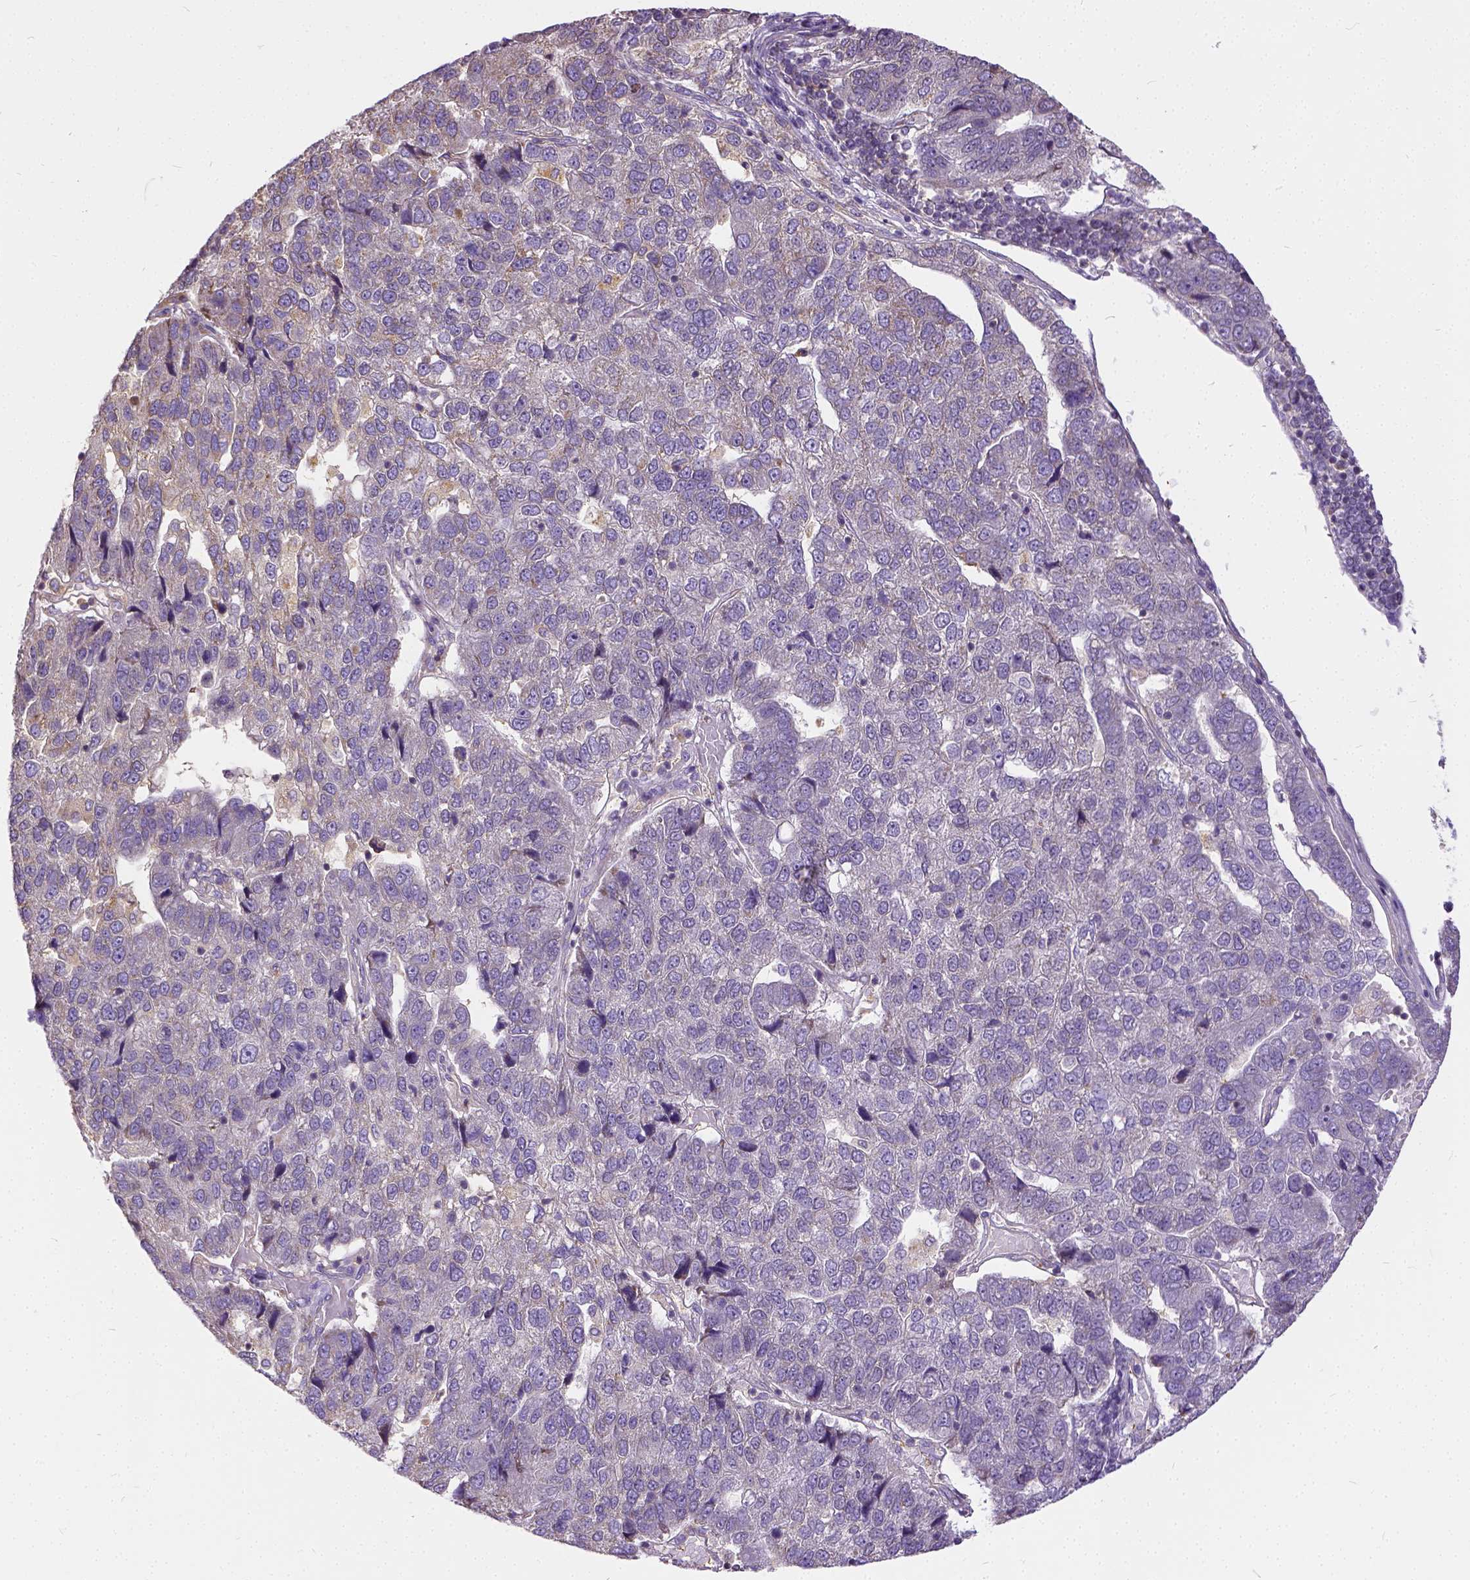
{"staining": {"intensity": "negative", "quantity": "none", "location": "none"}, "tissue": "pancreatic cancer", "cell_type": "Tumor cells", "image_type": "cancer", "snomed": [{"axis": "morphology", "description": "Adenocarcinoma, NOS"}, {"axis": "topography", "description": "Pancreas"}], "caption": "Tumor cells are negative for protein expression in human pancreatic cancer.", "gene": "CADM4", "patient": {"sex": "female", "age": 61}}